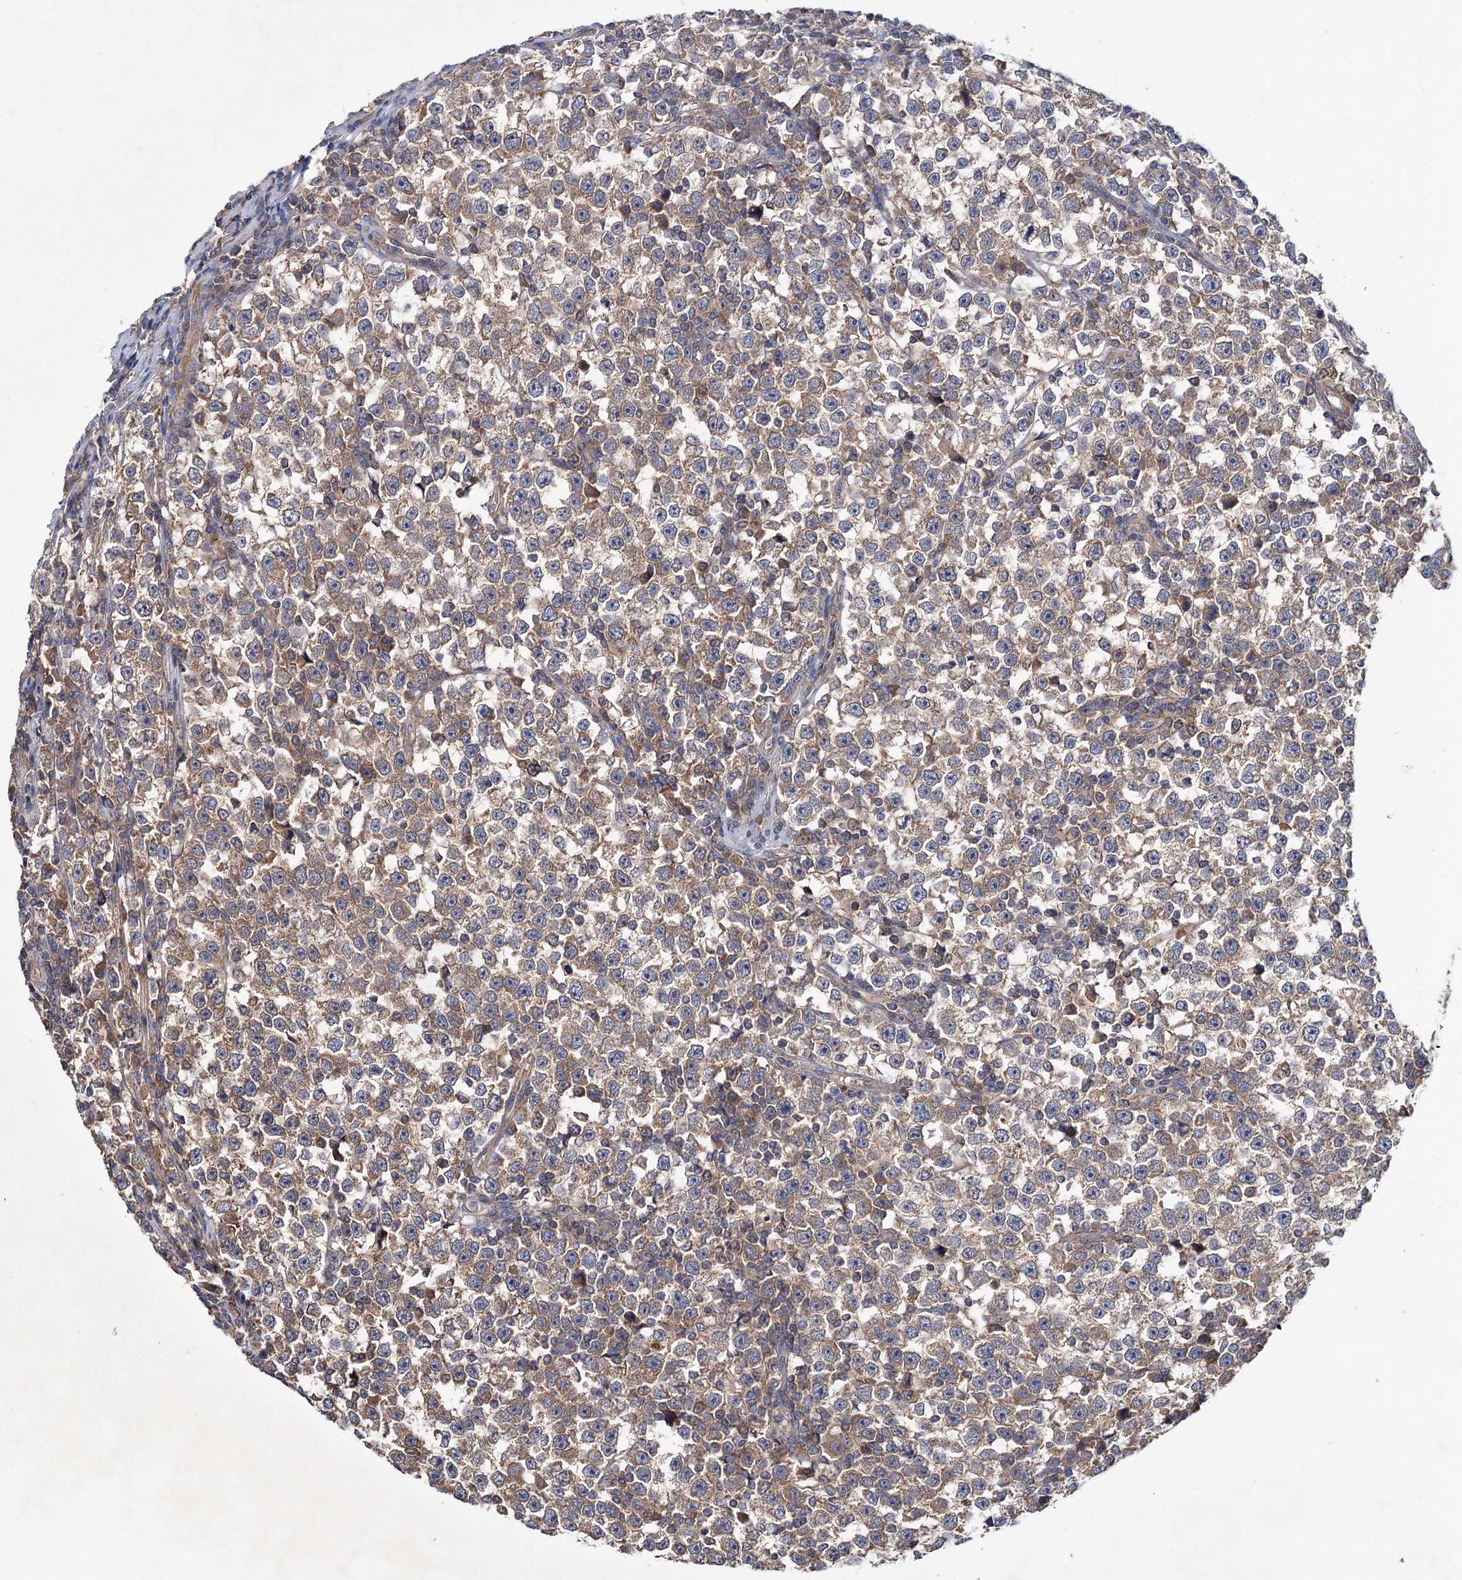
{"staining": {"intensity": "moderate", "quantity": ">75%", "location": "cytoplasmic/membranous"}, "tissue": "testis cancer", "cell_type": "Tumor cells", "image_type": "cancer", "snomed": [{"axis": "morphology", "description": "Normal tissue, NOS"}, {"axis": "morphology", "description": "Seminoma, NOS"}, {"axis": "topography", "description": "Testis"}], "caption": "High-magnification brightfield microscopy of testis cancer stained with DAB (3,3'-diaminobenzidine) (brown) and counterstained with hematoxylin (blue). tumor cells exhibit moderate cytoplasmic/membranous expression is seen in about>75% of cells.", "gene": "MTRR", "patient": {"sex": "male", "age": 43}}